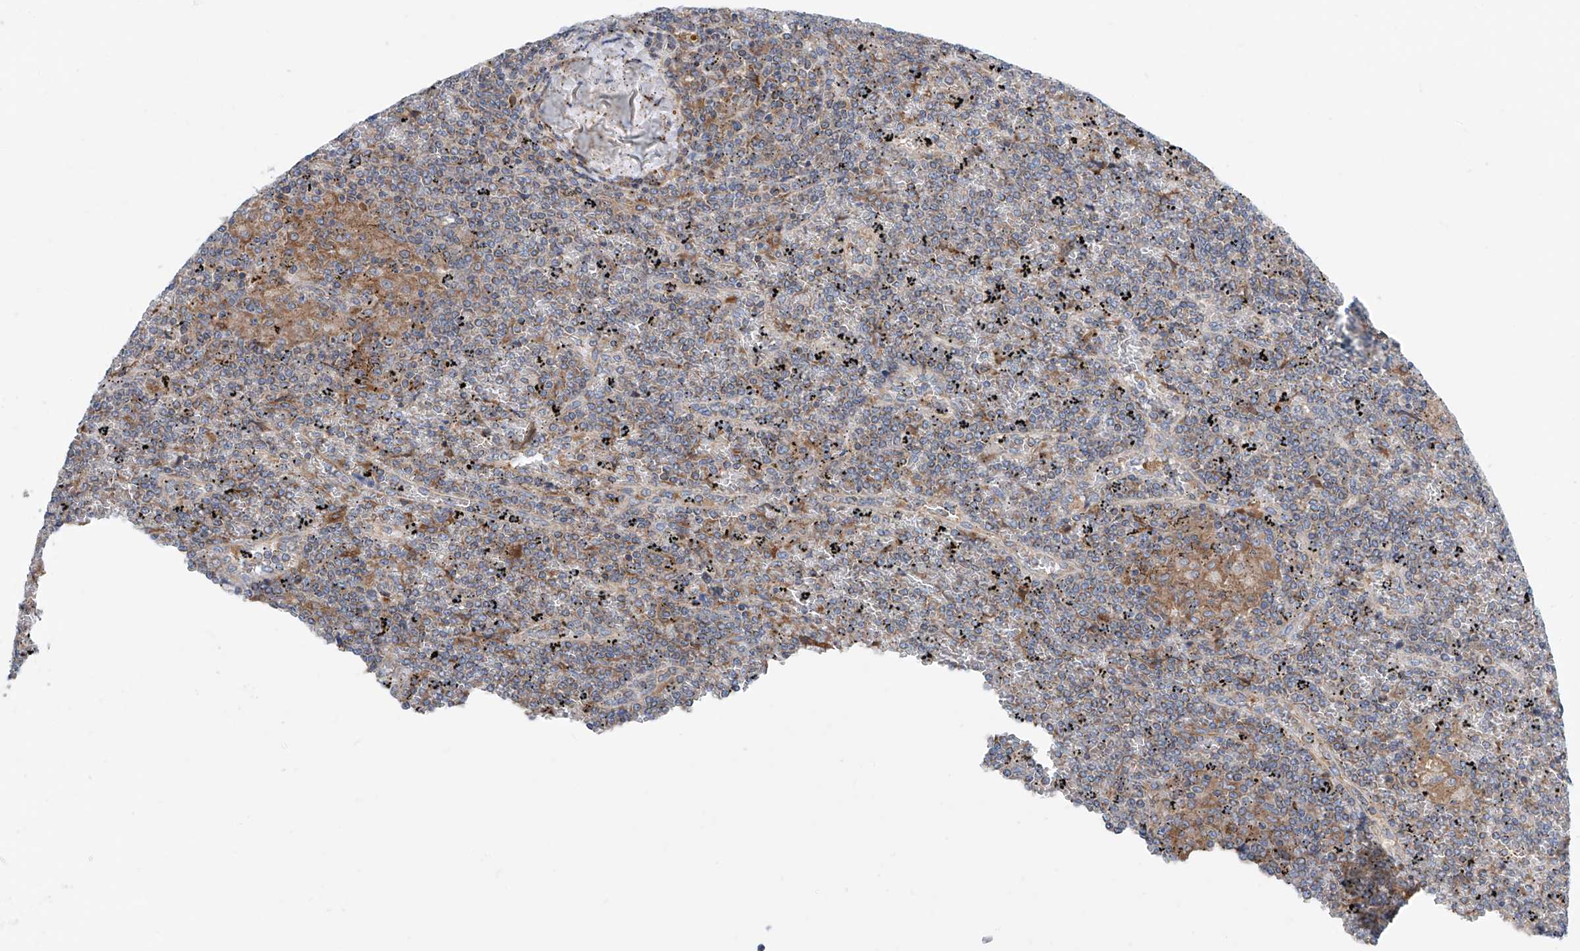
{"staining": {"intensity": "weak", "quantity": "<25%", "location": "cytoplasmic/membranous"}, "tissue": "lymphoma", "cell_type": "Tumor cells", "image_type": "cancer", "snomed": [{"axis": "morphology", "description": "Malignant lymphoma, non-Hodgkin's type, Low grade"}, {"axis": "topography", "description": "Lymph node"}], "caption": "Photomicrograph shows no protein expression in tumor cells of malignant lymphoma, non-Hodgkin's type (low-grade) tissue.", "gene": "MAD2L1", "patient": {"sex": "female", "age": 53}}